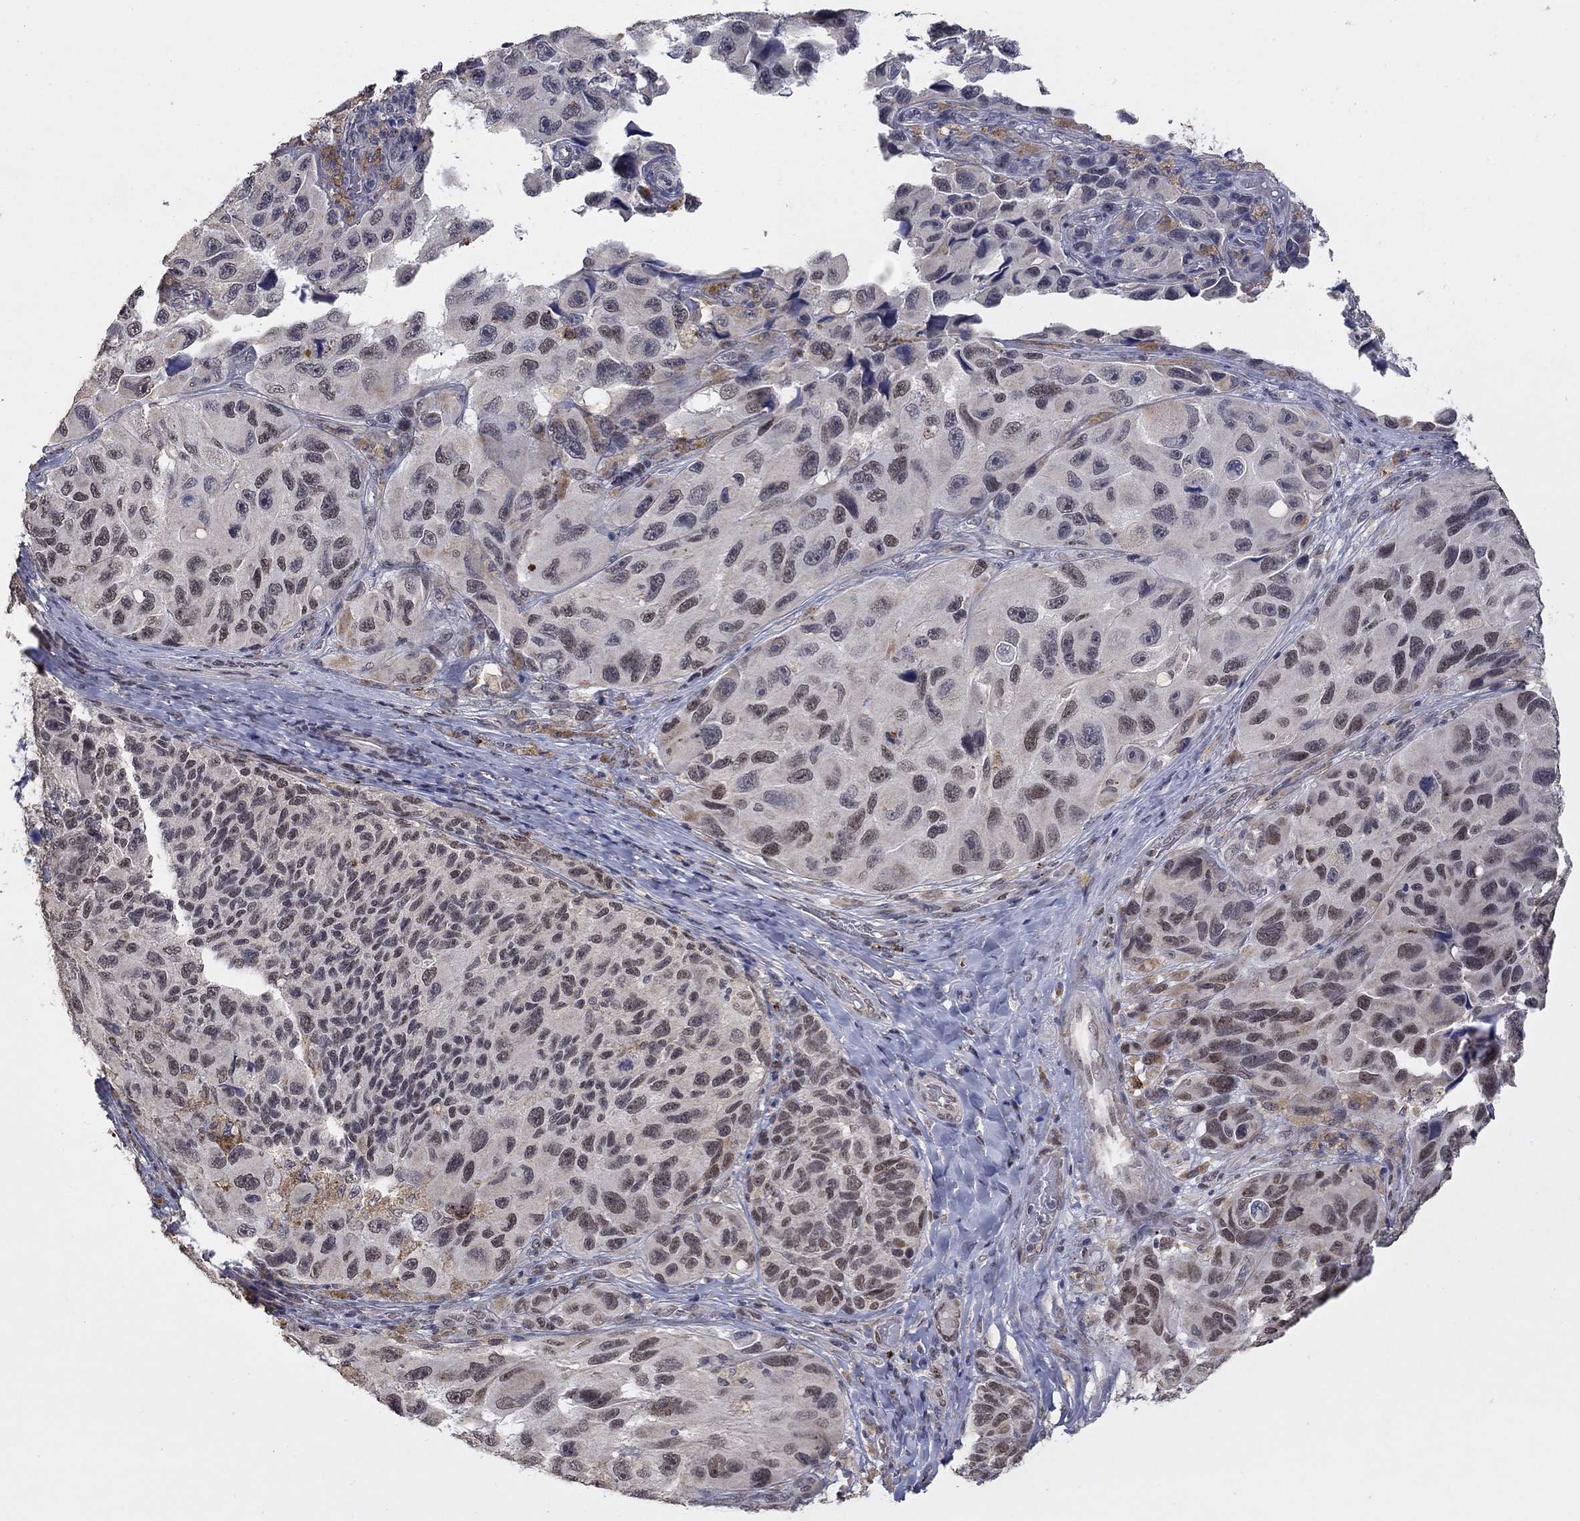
{"staining": {"intensity": "negative", "quantity": "none", "location": "none"}, "tissue": "melanoma", "cell_type": "Tumor cells", "image_type": "cancer", "snomed": [{"axis": "morphology", "description": "Malignant melanoma, NOS"}, {"axis": "topography", "description": "Skin"}], "caption": "High magnification brightfield microscopy of malignant melanoma stained with DAB (brown) and counterstained with hematoxylin (blue): tumor cells show no significant positivity.", "gene": "GRIA3", "patient": {"sex": "female", "age": 73}}